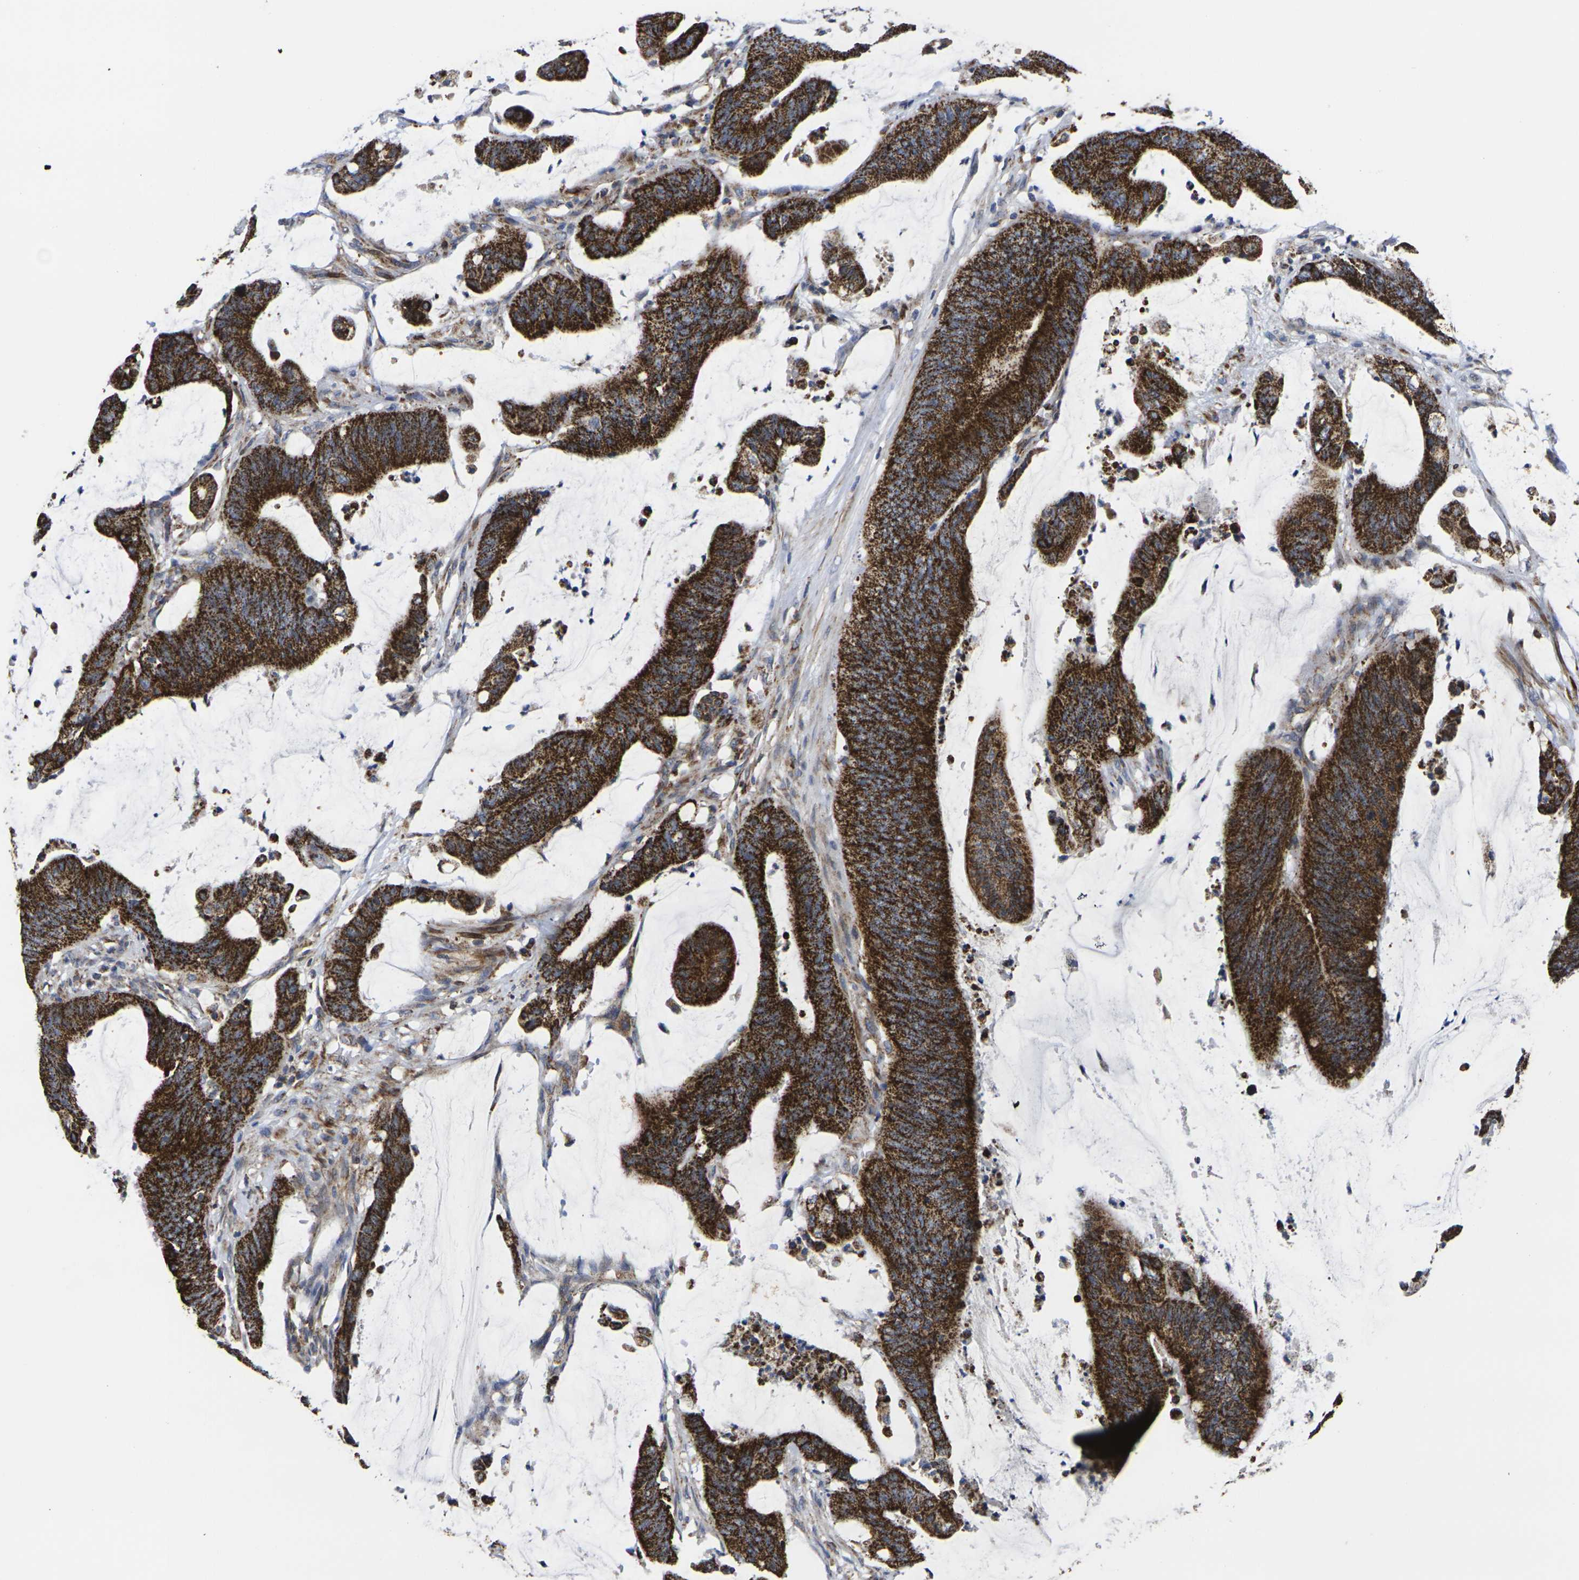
{"staining": {"intensity": "strong", "quantity": ">75%", "location": "cytoplasmic/membranous"}, "tissue": "colorectal cancer", "cell_type": "Tumor cells", "image_type": "cancer", "snomed": [{"axis": "morphology", "description": "Adenocarcinoma, NOS"}, {"axis": "topography", "description": "Rectum"}], "caption": "Immunohistochemistry histopathology image of colorectal cancer (adenocarcinoma) stained for a protein (brown), which exhibits high levels of strong cytoplasmic/membranous expression in approximately >75% of tumor cells.", "gene": "P2RY11", "patient": {"sex": "female", "age": 66}}